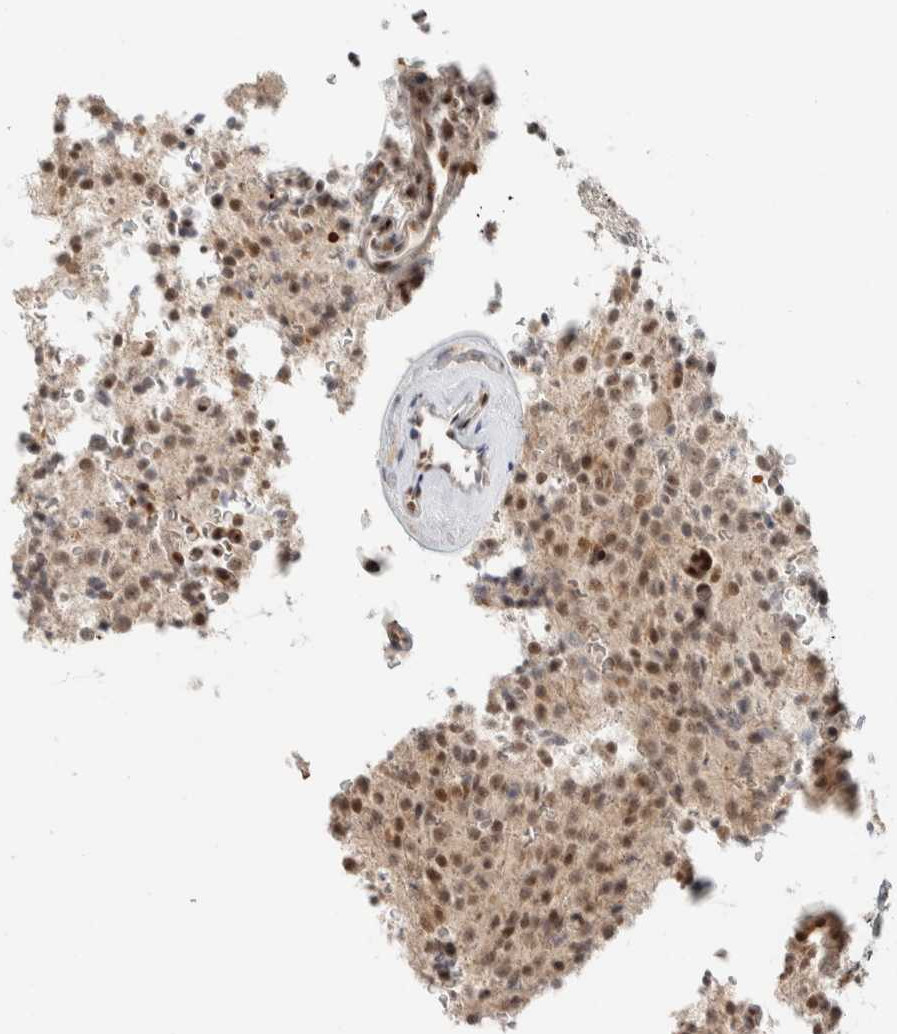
{"staining": {"intensity": "moderate", "quantity": ">75%", "location": "nuclear"}, "tissue": "glioma", "cell_type": "Tumor cells", "image_type": "cancer", "snomed": [{"axis": "morphology", "description": "Glioma, malignant, High grade"}, {"axis": "topography", "description": "Brain"}], "caption": "Moderate nuclear positivity is identified in about >75% of tumor cells in malignant glioma (high-grade).", "gene": "ZBTB2", "patient": {"sex": "male", "age": 34}}